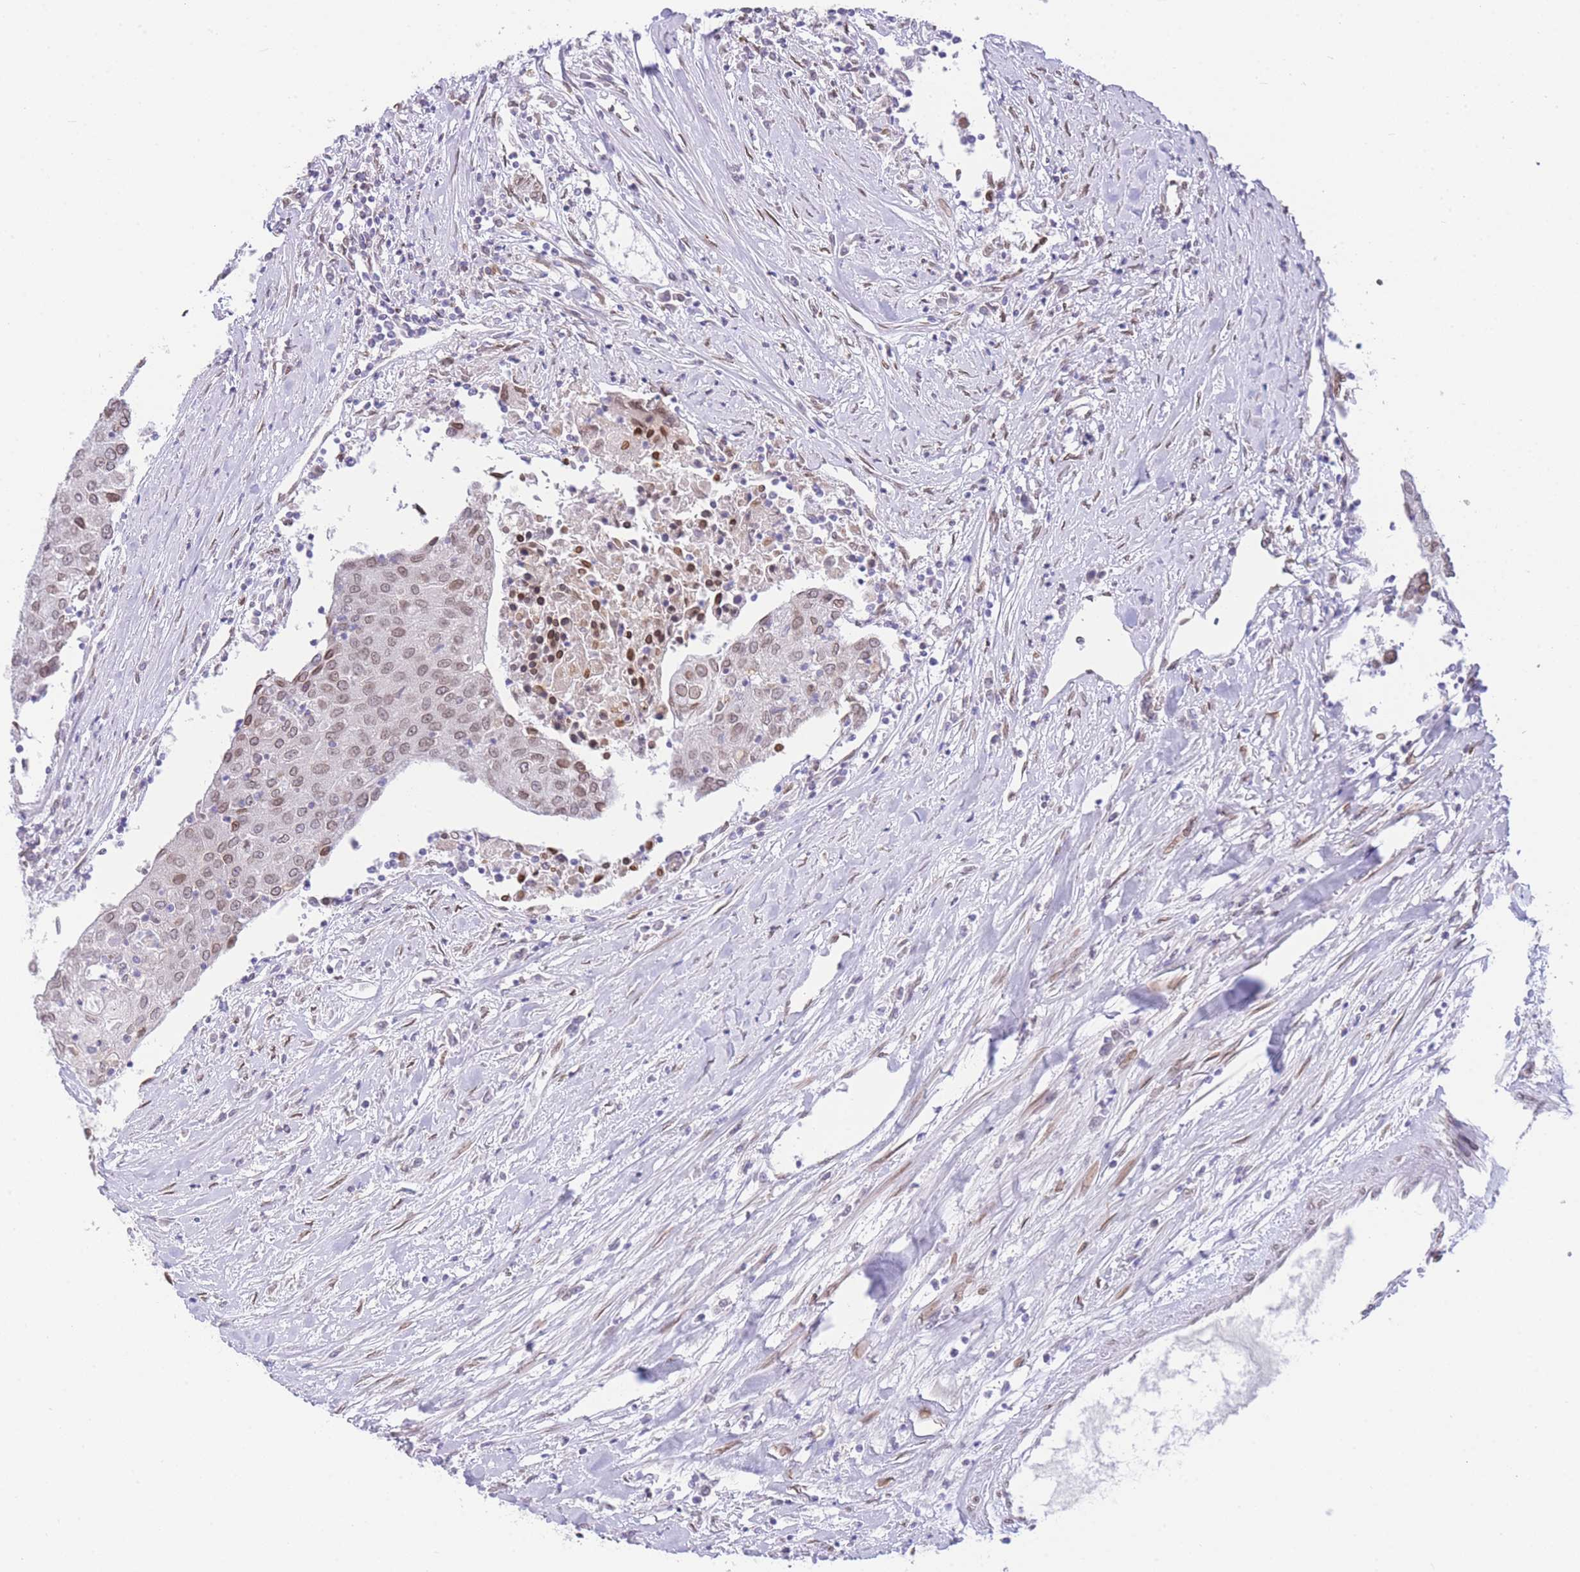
{"staining": {"intensity": "moderate", "quantity": ">75%", "location": "cytoplasmic/membranous,nuclear"}, "tissue": "urothelial cancer", "cell_type": "Tumor cells", "image_type": "cancer", "snomed": [{"axis": "morphology", "description": "Urothelial carcinoma, High grade"}, {"axis": "topography", "description": "Urinary bladder"}], "caption": "Urothelial cancer stained with a protein marker reveals moderate staining in tumor cells.", "gene": "OR10AD1", "patient": {"sex": "female", "age": 85}}